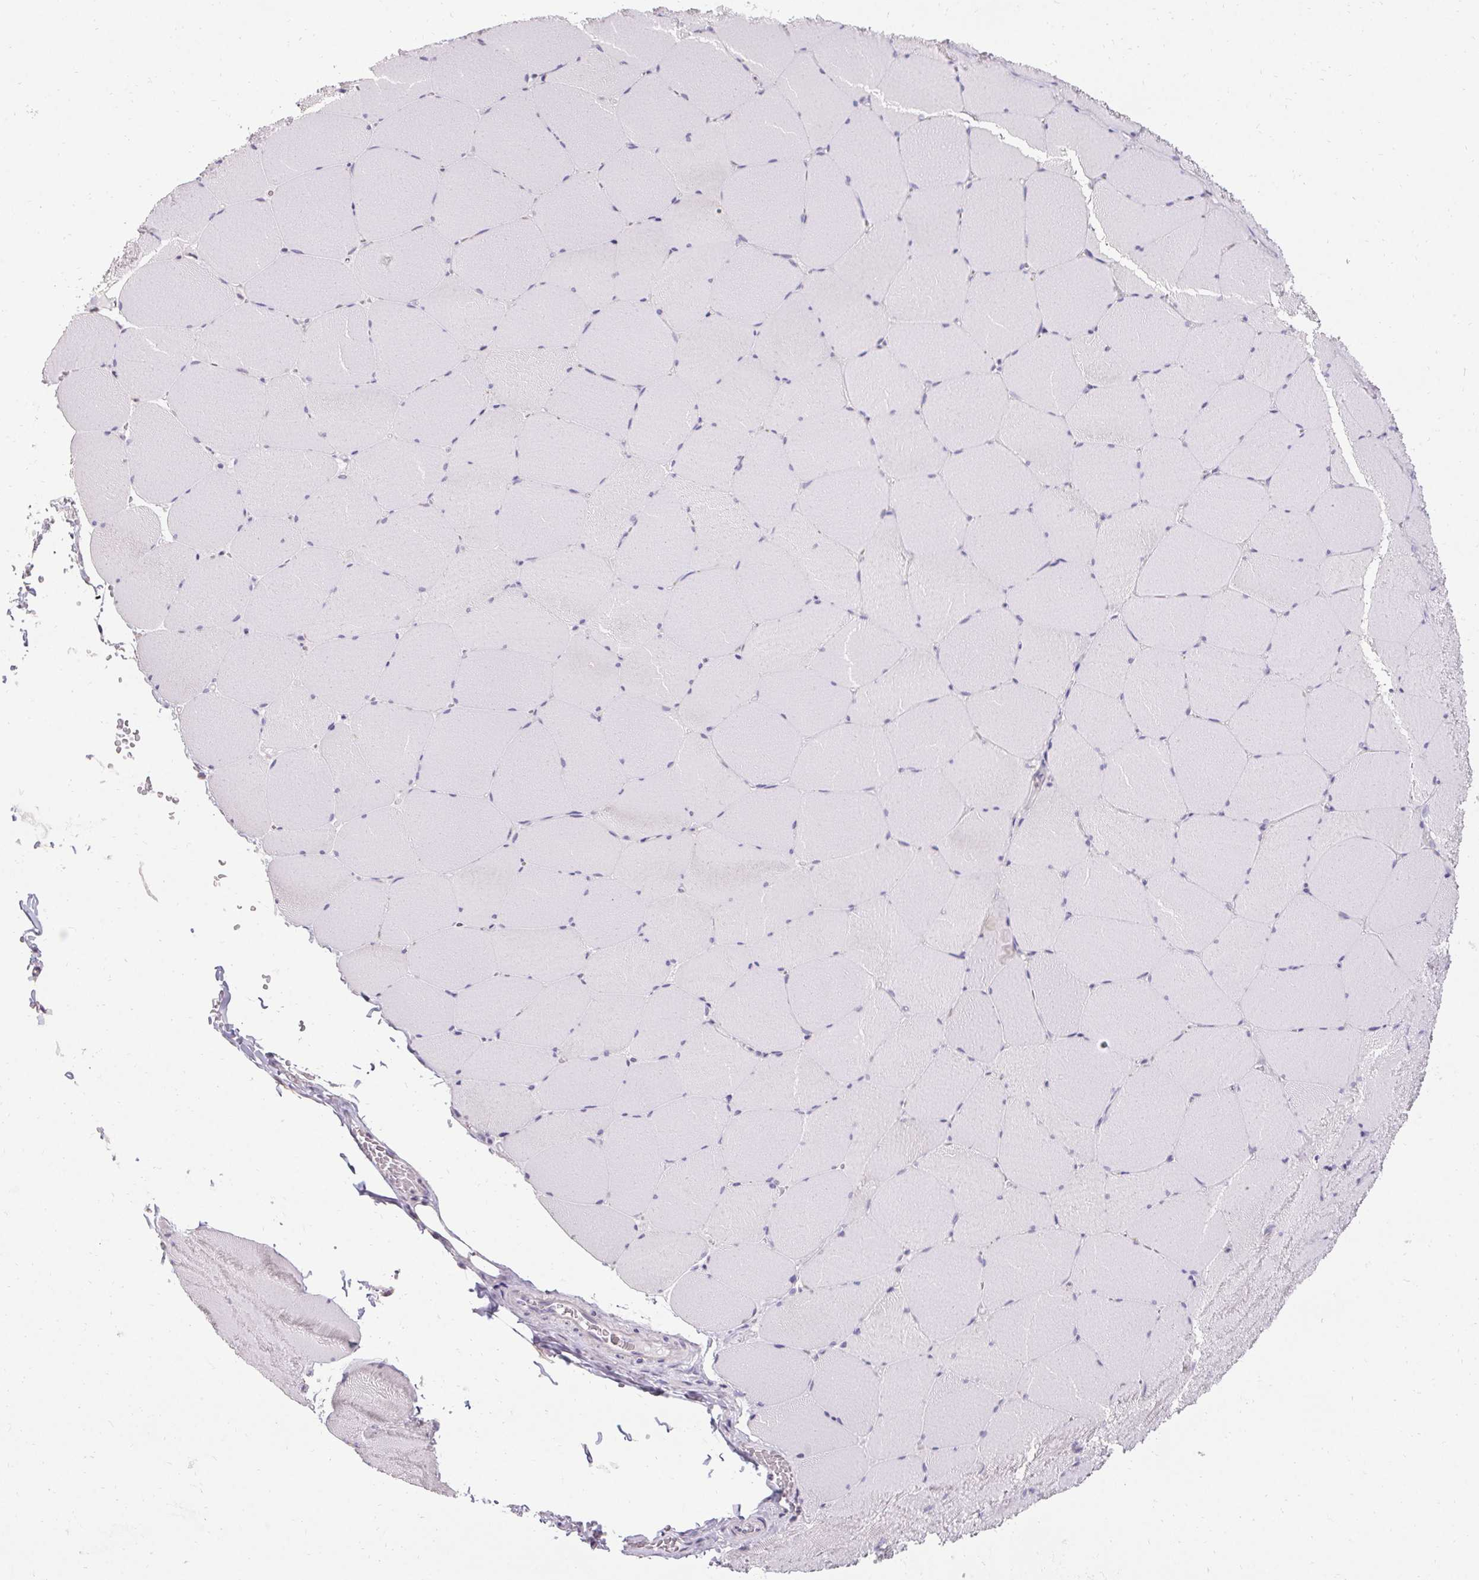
{"staining": {"intensity": "negative", "quantity": "none", "location": "none"}, "tissue": "skeletal muscle", "cell_type": "Myocytes", "image_type": "normal", "snomed": [{"axis": "morphology", "description": "Normal tissue, NOS"}, {"axis": "topography", "description": "Skeletal muscle"}, {"axis": "topography", "description": "Head-Neck"}], "caption": "An IHC image of benign skeletal muscle is shown. There is no staining in myocytes of skeletal muscle. (Brightfield microscopy of DAB (3,3'-diaminobenzidine) immunohistochemistry at high magnification).", "gene": "PMEL", "patient": {"sex": "male", "age": 66}}